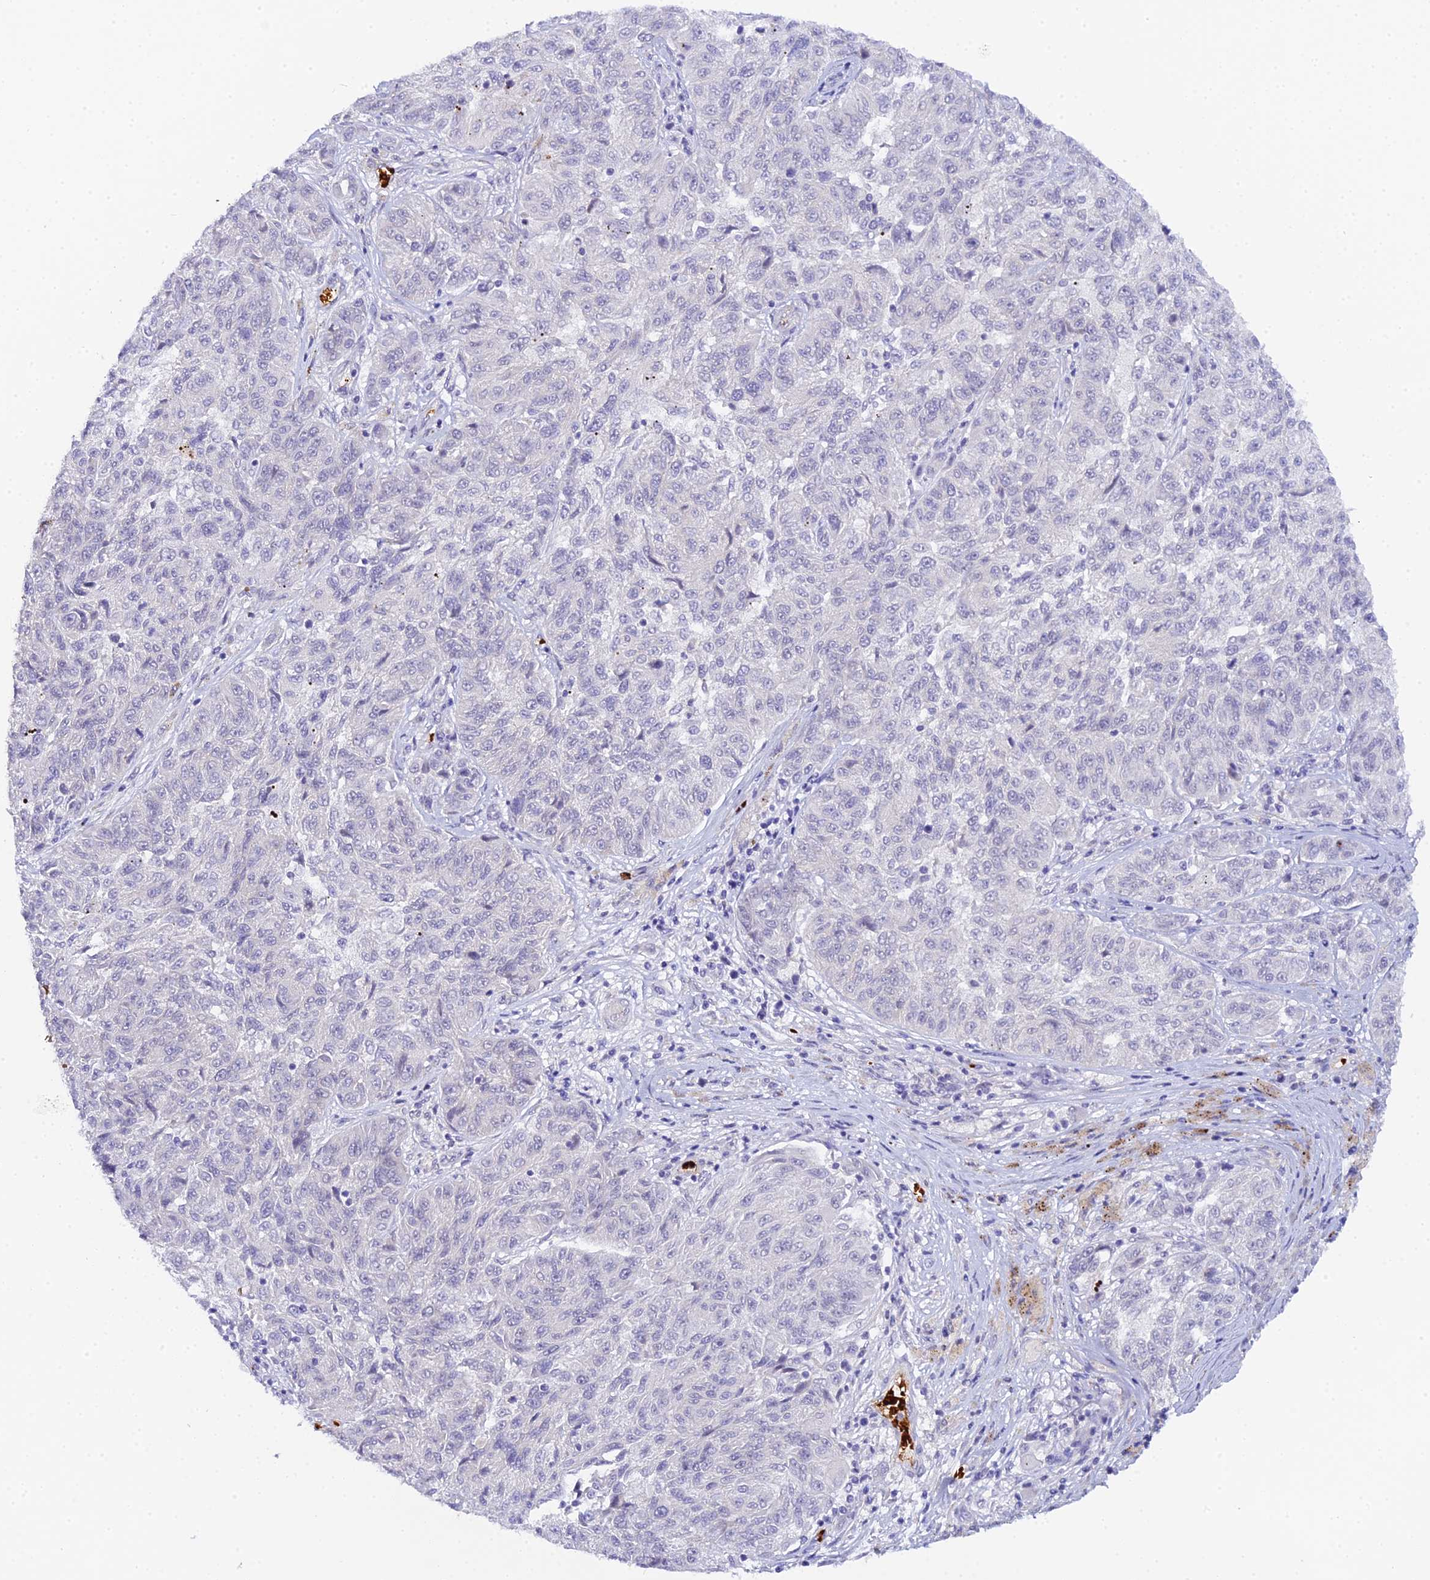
{"staining": {"intensity": "negative", "quantity": "none", "location": "none"}, "tissue": "melanoma", "cell_type": "Tumor cells", "image_type": "cancer", "snomed": [{"axis": "morphology", "description": "Malignant melanoma, NOS"}, {"axis": "topography", "description": "Skin"}], "caption": "Melanoma was stained to show a protein in brown. There is no significant expression in tumor cells.", "gene": "CFAP45", "patient": {"sex": "male", "age": 53}}